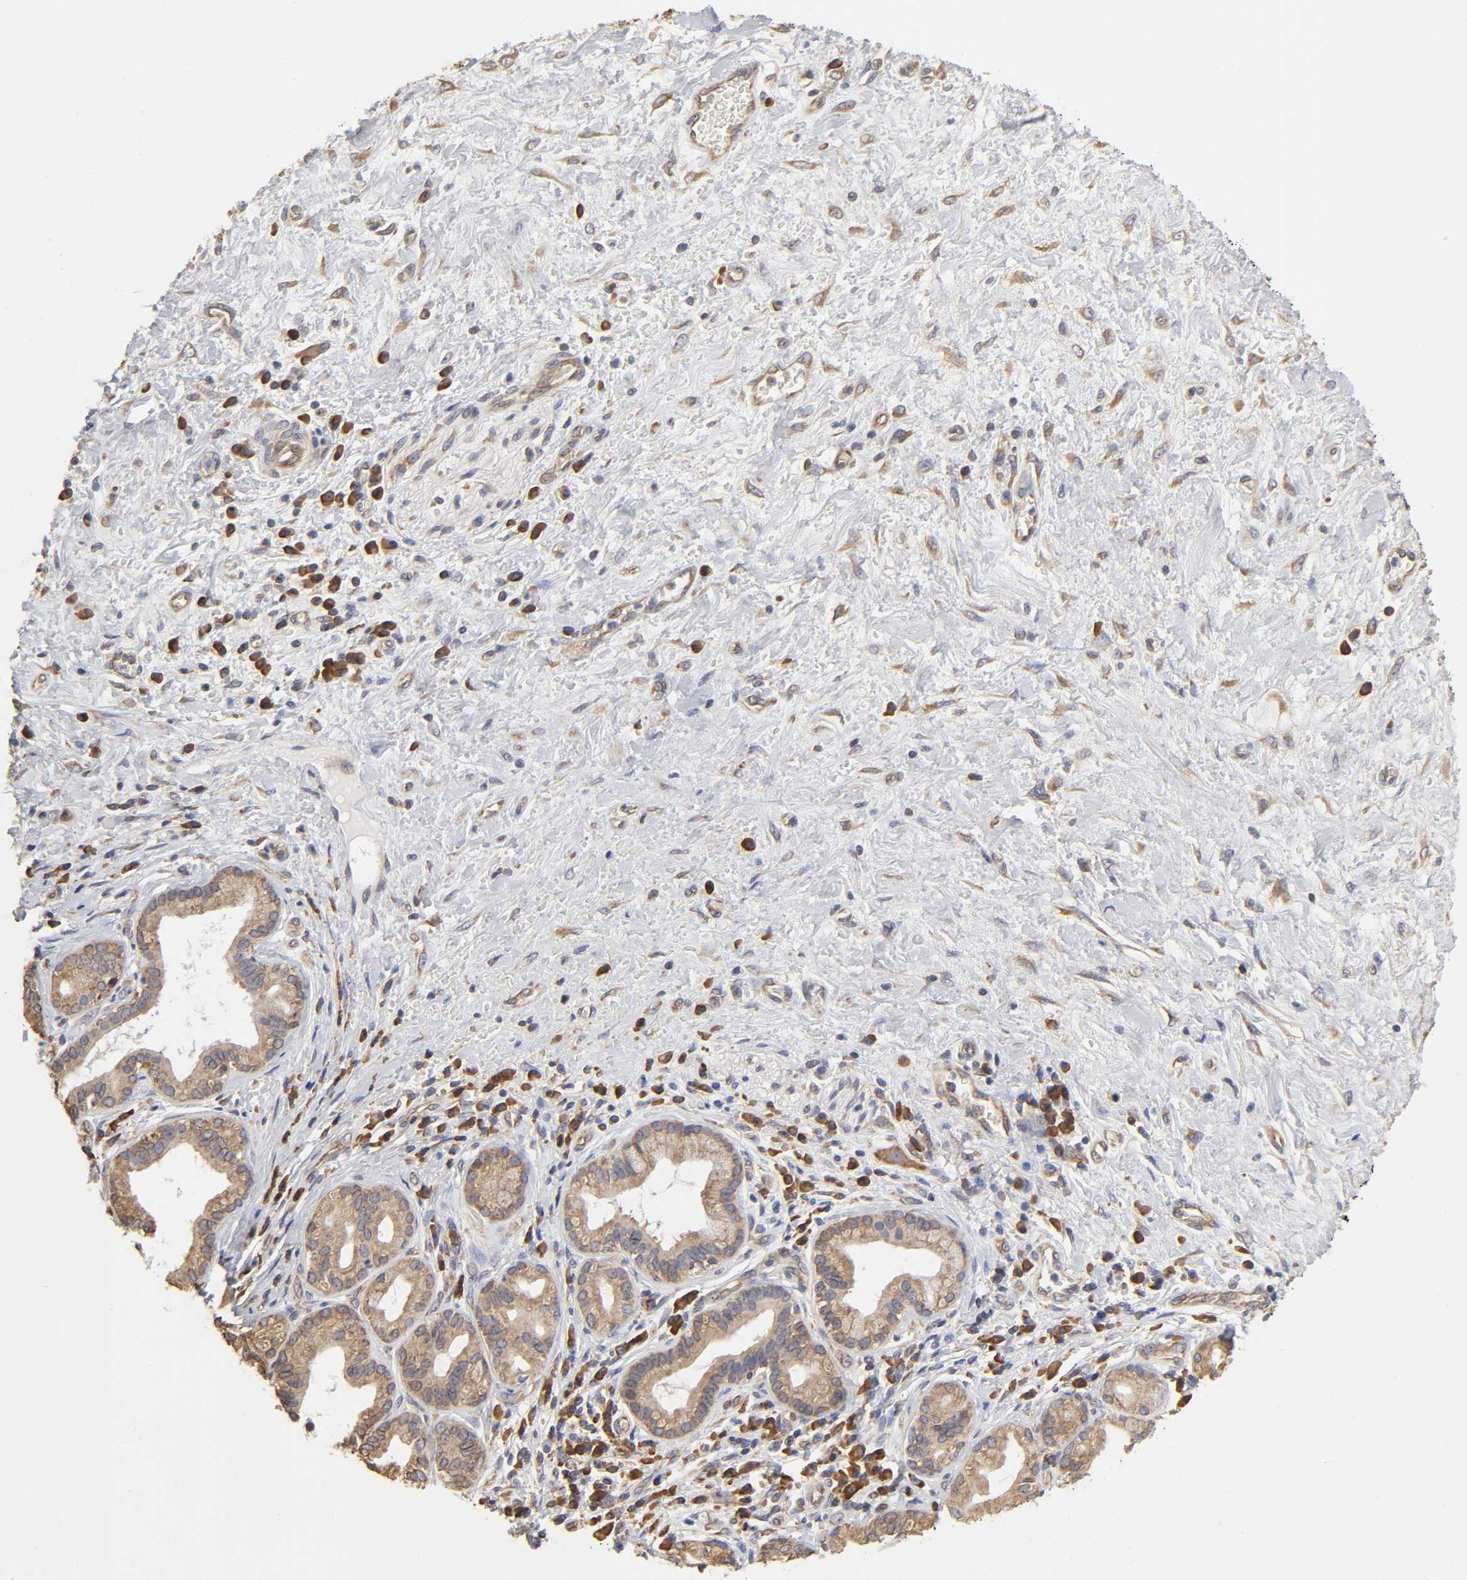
{"staining": {"intensity": "moderate", "quantity": ">75%", "location": "cytoplasmic/membranous"}, "tissue": "pancreatic cancer", "cell_type": "Tumor cells", "image_type": "cancer", "snomed": [{"axis": "morphology", "description": "Adenocarcinoma, NOS"}, {"axis": "topography", "description": "Pancreas"}], "caption": "Adenocarcinoma (pancreatic) stained for a protein demonstrates moderate cytoplasmic/membranous positivity in tumor cells.", "gene": "RPL14", "patient": {"sex": "female", "age": 73}}